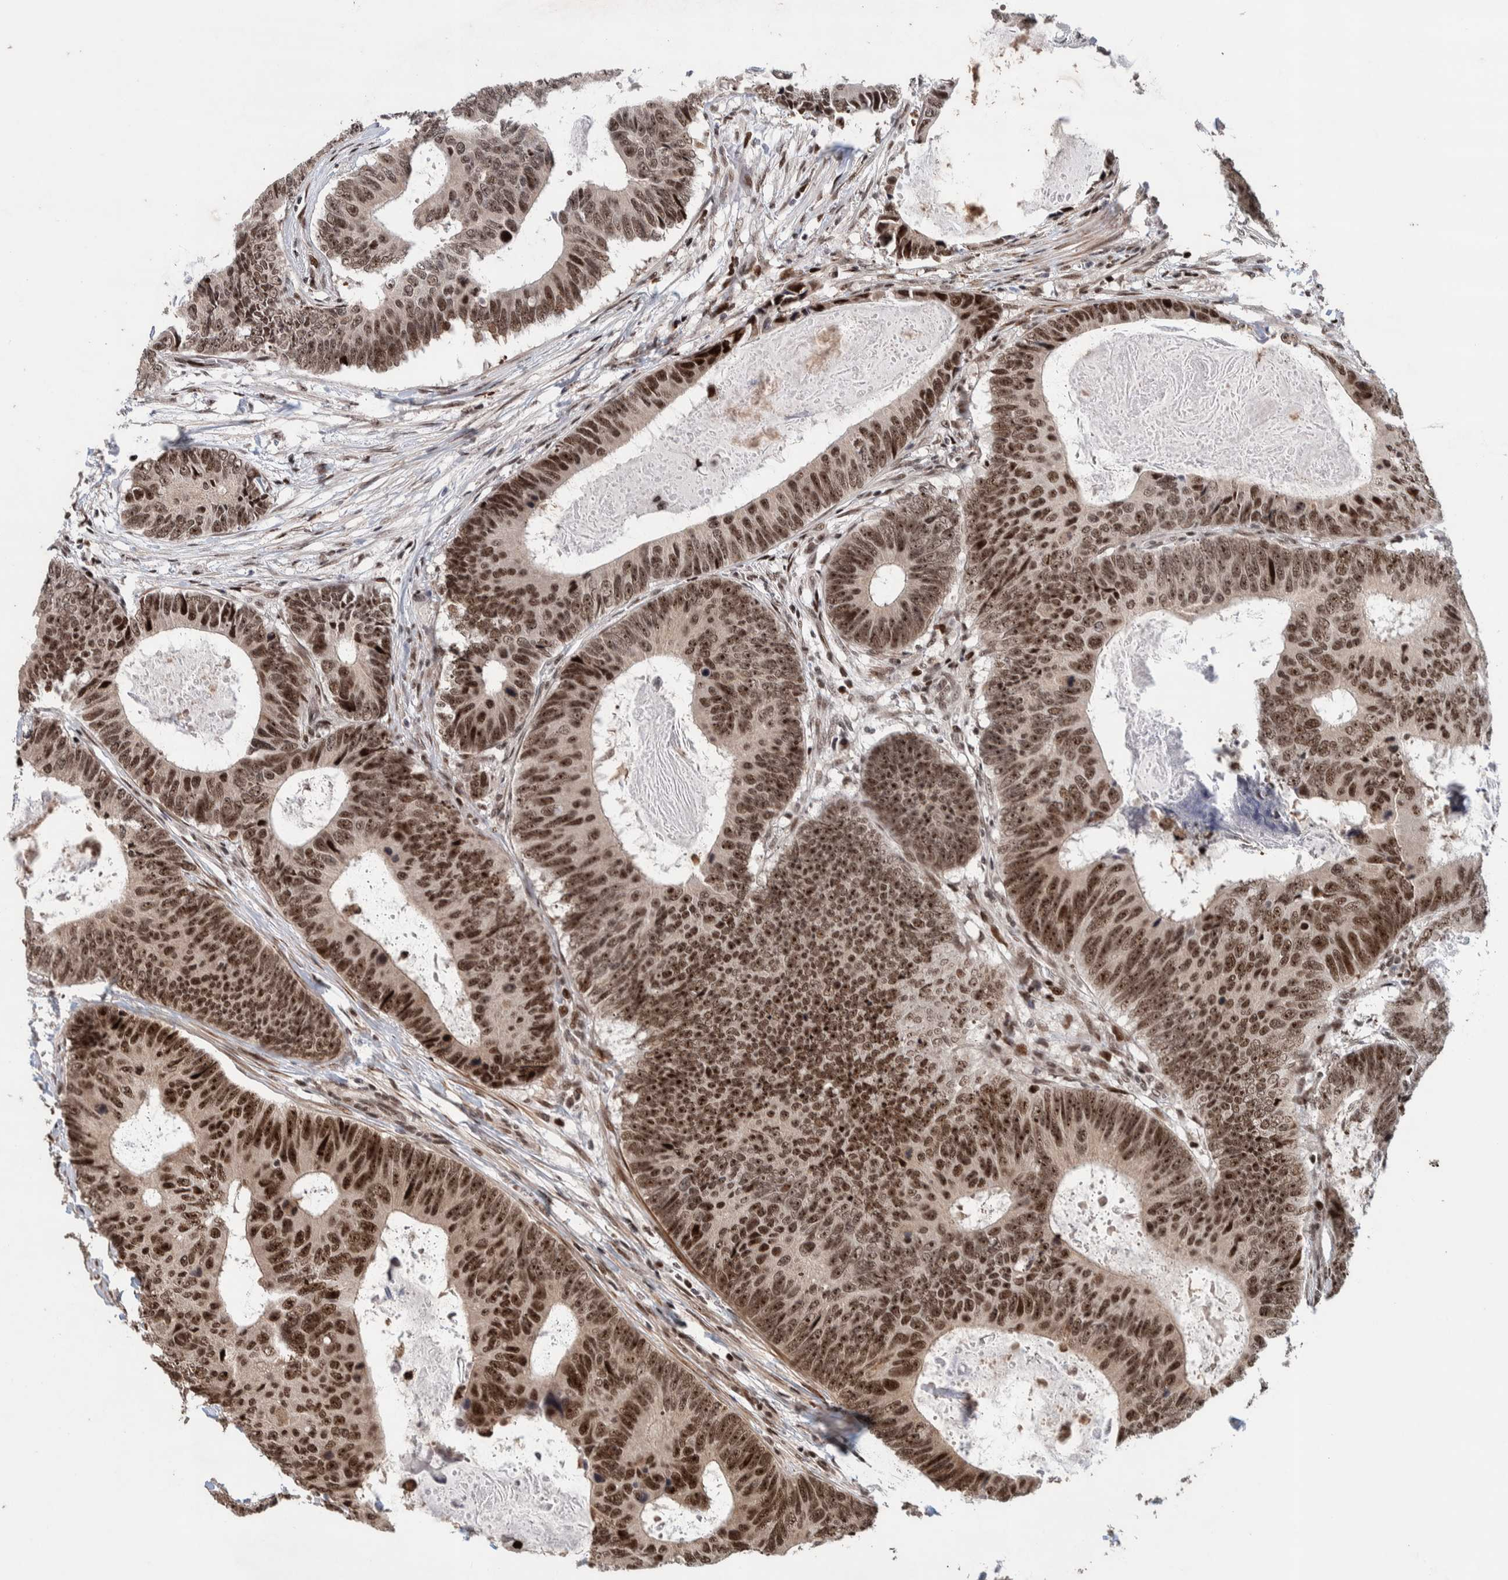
{"staining": {"intensity": "strong", "quantity": ">75%", "location": "nuclear"}, "tissue": "colorectal cancer", "cell_type": "Tumor cells", "image_type": "cancer", "snomed": [{"axis": "morphology", "description": "Adenocarcinoma, NOS"}, {"axis": "topography", "description": "Colon"}], "caption": "An IHC micrograph of neoplastic tissue is shown. Protein staining in brown shows strong nuclear positivity in colorectal cancer within tumor cells.", "gene": "CHD4", "patient": {"sex": "male", "age": 56}}